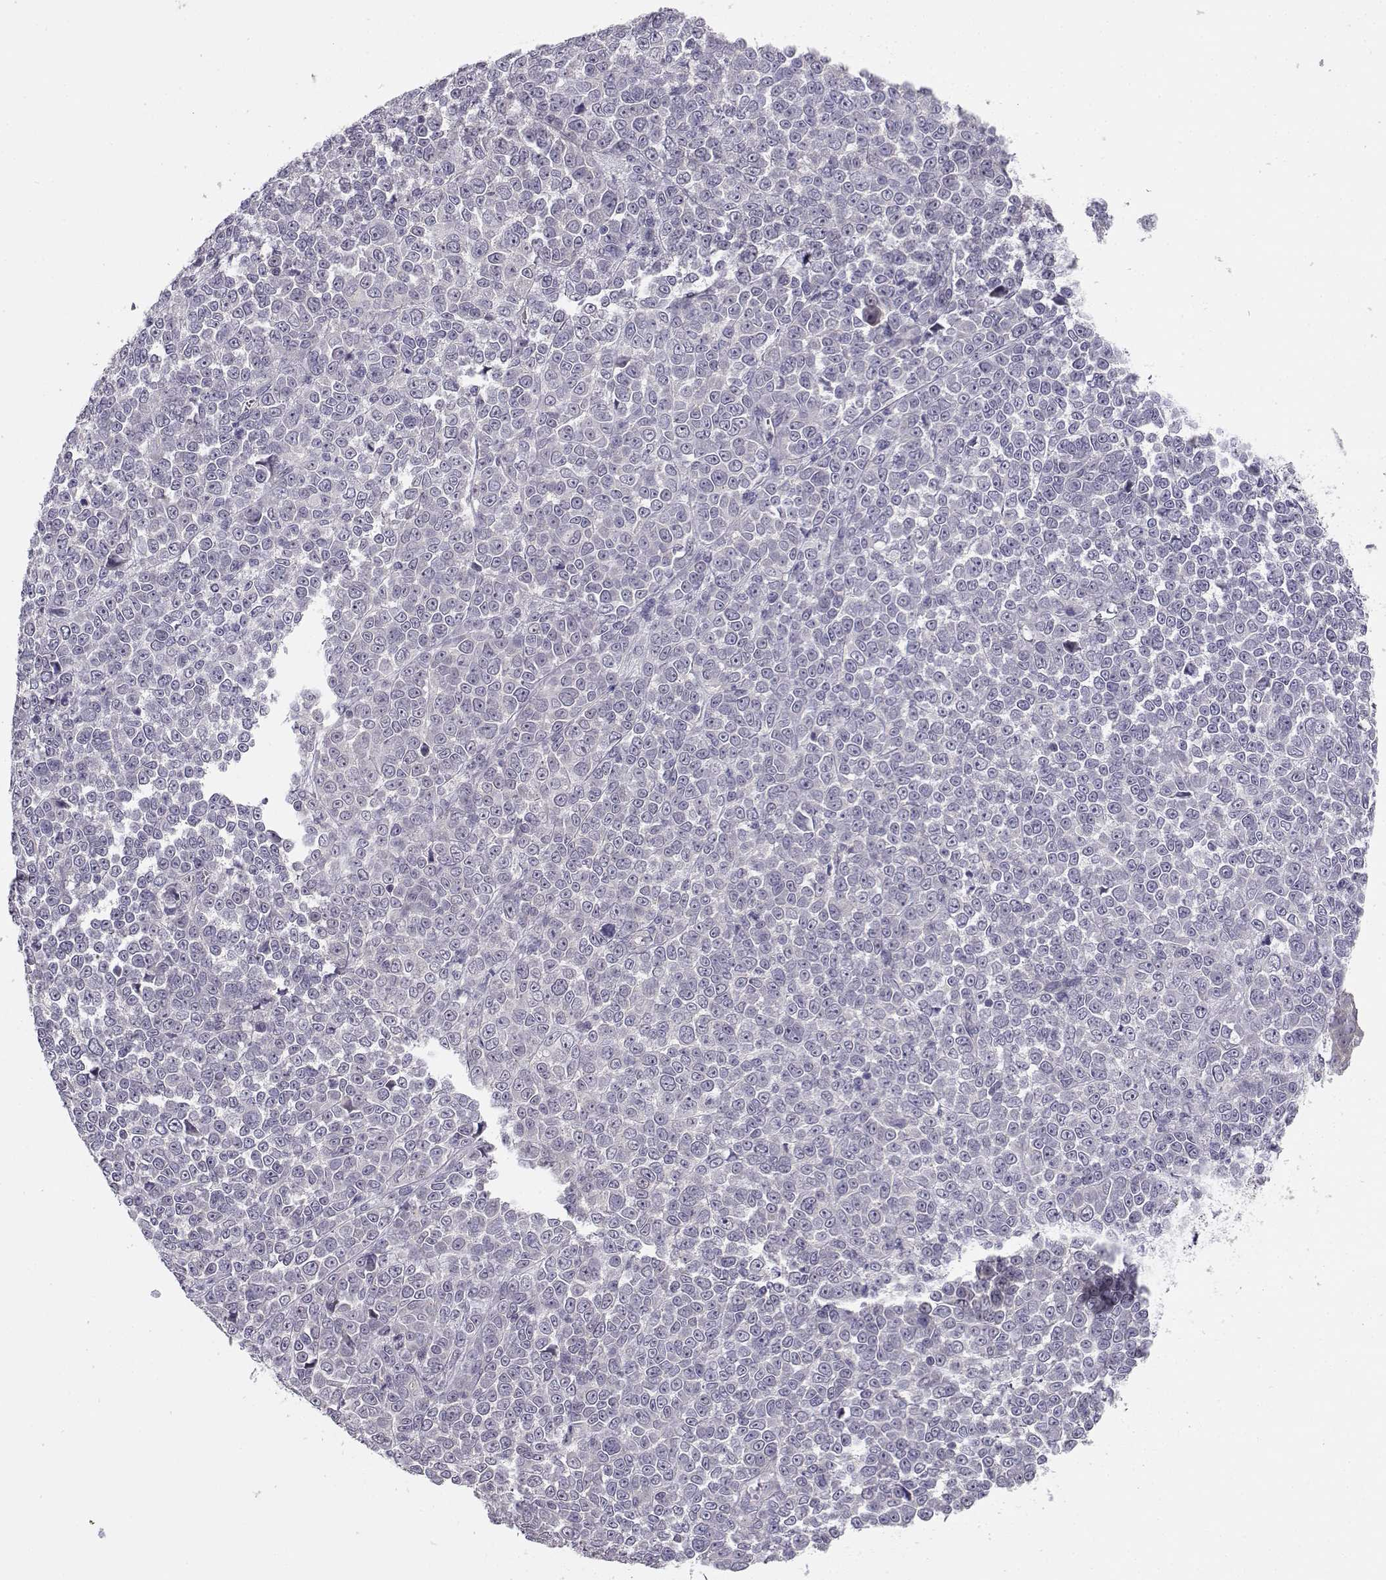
{"staining": {"intensity": "negative", "quantity": "none", "location": "none"}, "tissue": "melanoma", "cell_type": "Tumor cells", "image_type": "cancer", "snomed": [{"axis": "morphology", "description": "Malignant melanoma, NOS"}, {"axis": "topography", "description": "Skin"}], "caption": "Tumor cells are negative for brown protein staining in melanoma.", "gene": "TMEM145", "patient": {"sex": "female", "age": 95}}